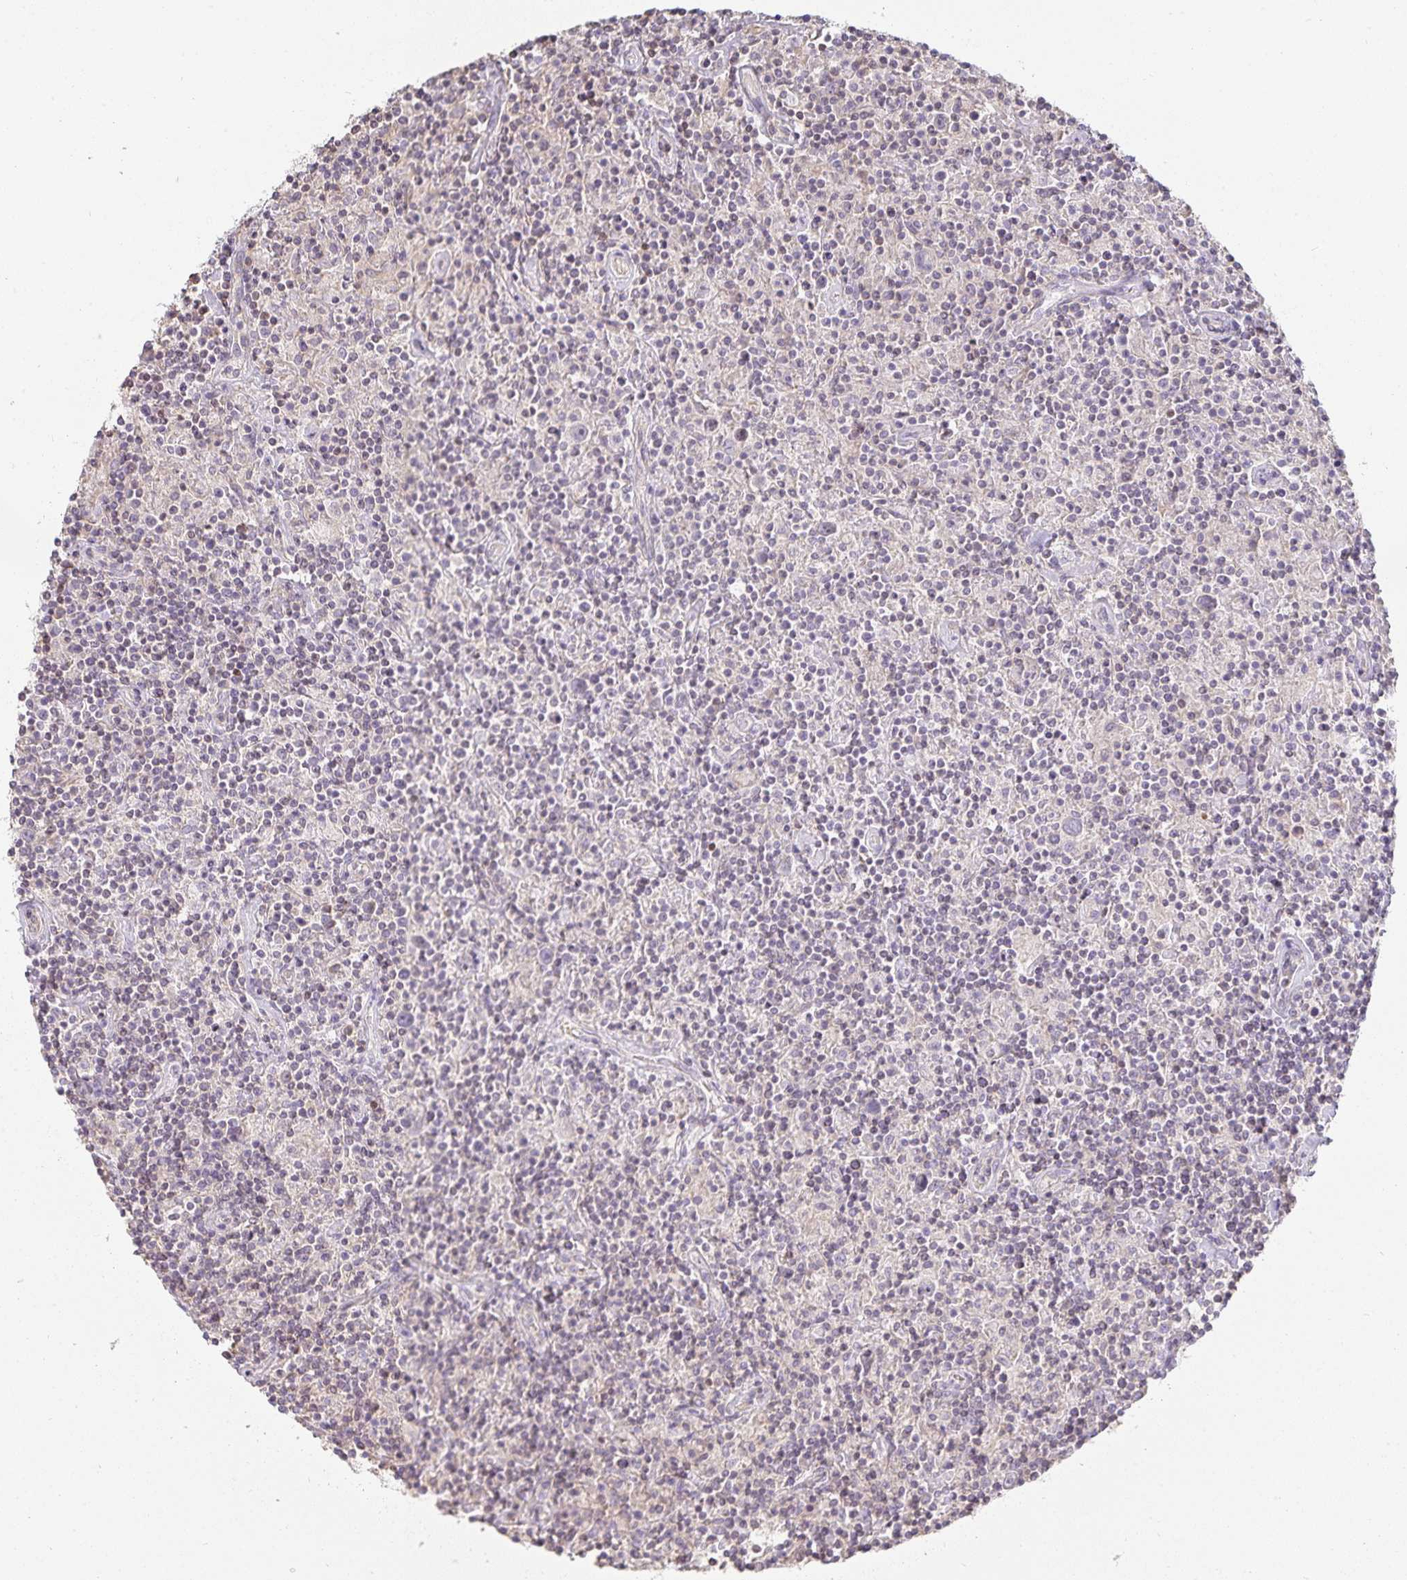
{"staining": {"intensity": "negative", "quantity": "none", "location": "none"}, "tissue": "lymphoma", "cell_type": "Tumor cells", "image_type": "cancer", "snomed": [{"axis": "morphology", "description": "Hodgkin's disease, NOS"}, {"axis": "topography", "description": "Lymph node"}], "caption": "There is no significant staining in tumor cells of Hodgkin's disease.", "gene": "GATA3", "patient": {"sex": "male", "age": 70}}